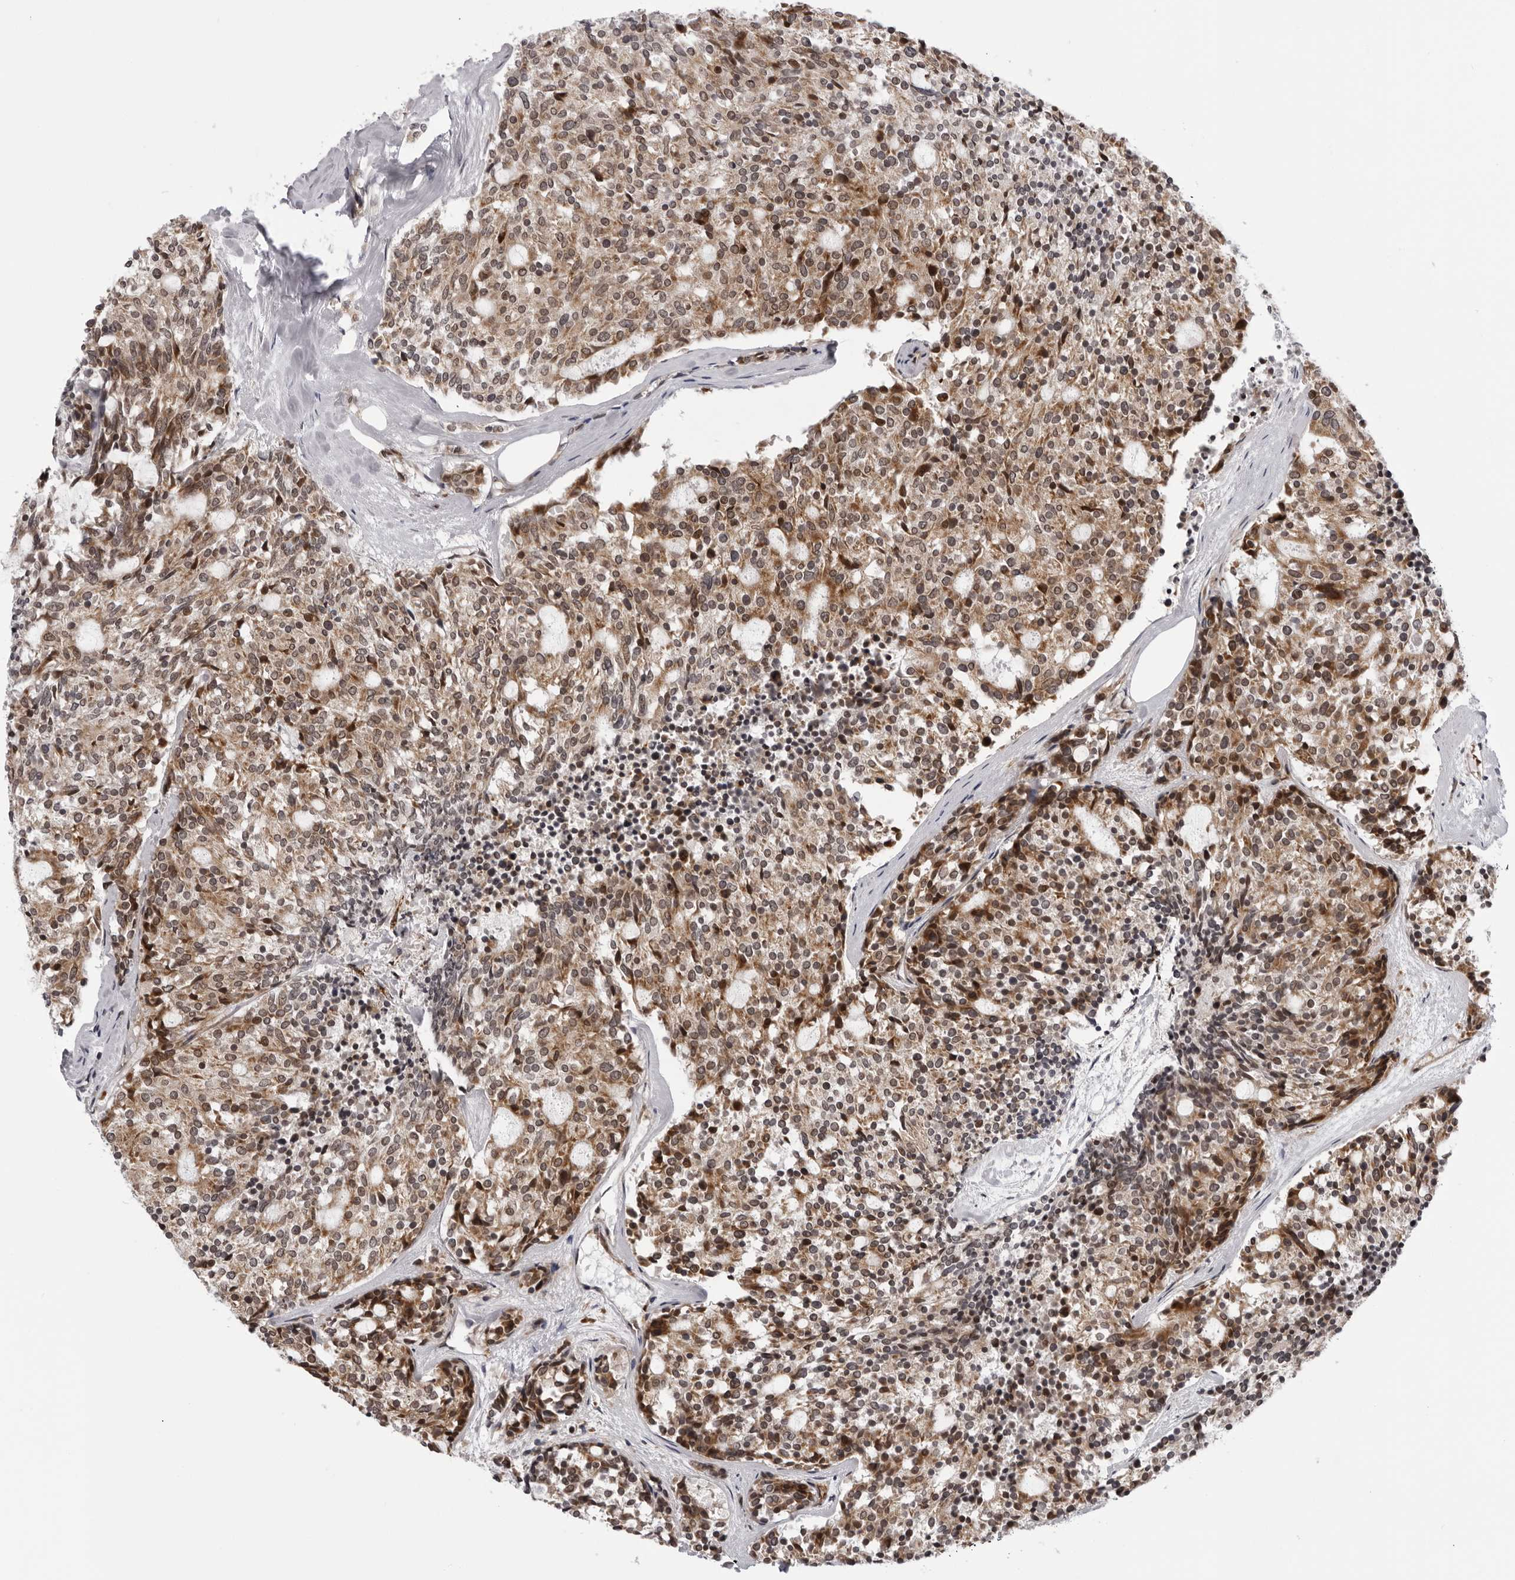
{"staining": {"intensity": "moderate", "quantity": ">75%", "location": "cytoplasmic/membranous"}, "tissue": "carcinoid", "cell_type": "Tumor cells", "image_type": "cancer", "snomed": [{"axis": "morphology", "description": "Carcinoid, malignant, NOS"}, {"axis": "topography", "description": "Pancreas"}], "caption": "Immunohistochemistry (IHC) (DAB) staining of human carcinoid shows moderate cytoplasmic/membranous protein positivity in about >75% of tumor cells.", "gene": "GCSAML", "patient": {"sex": "female", "age": 54}}